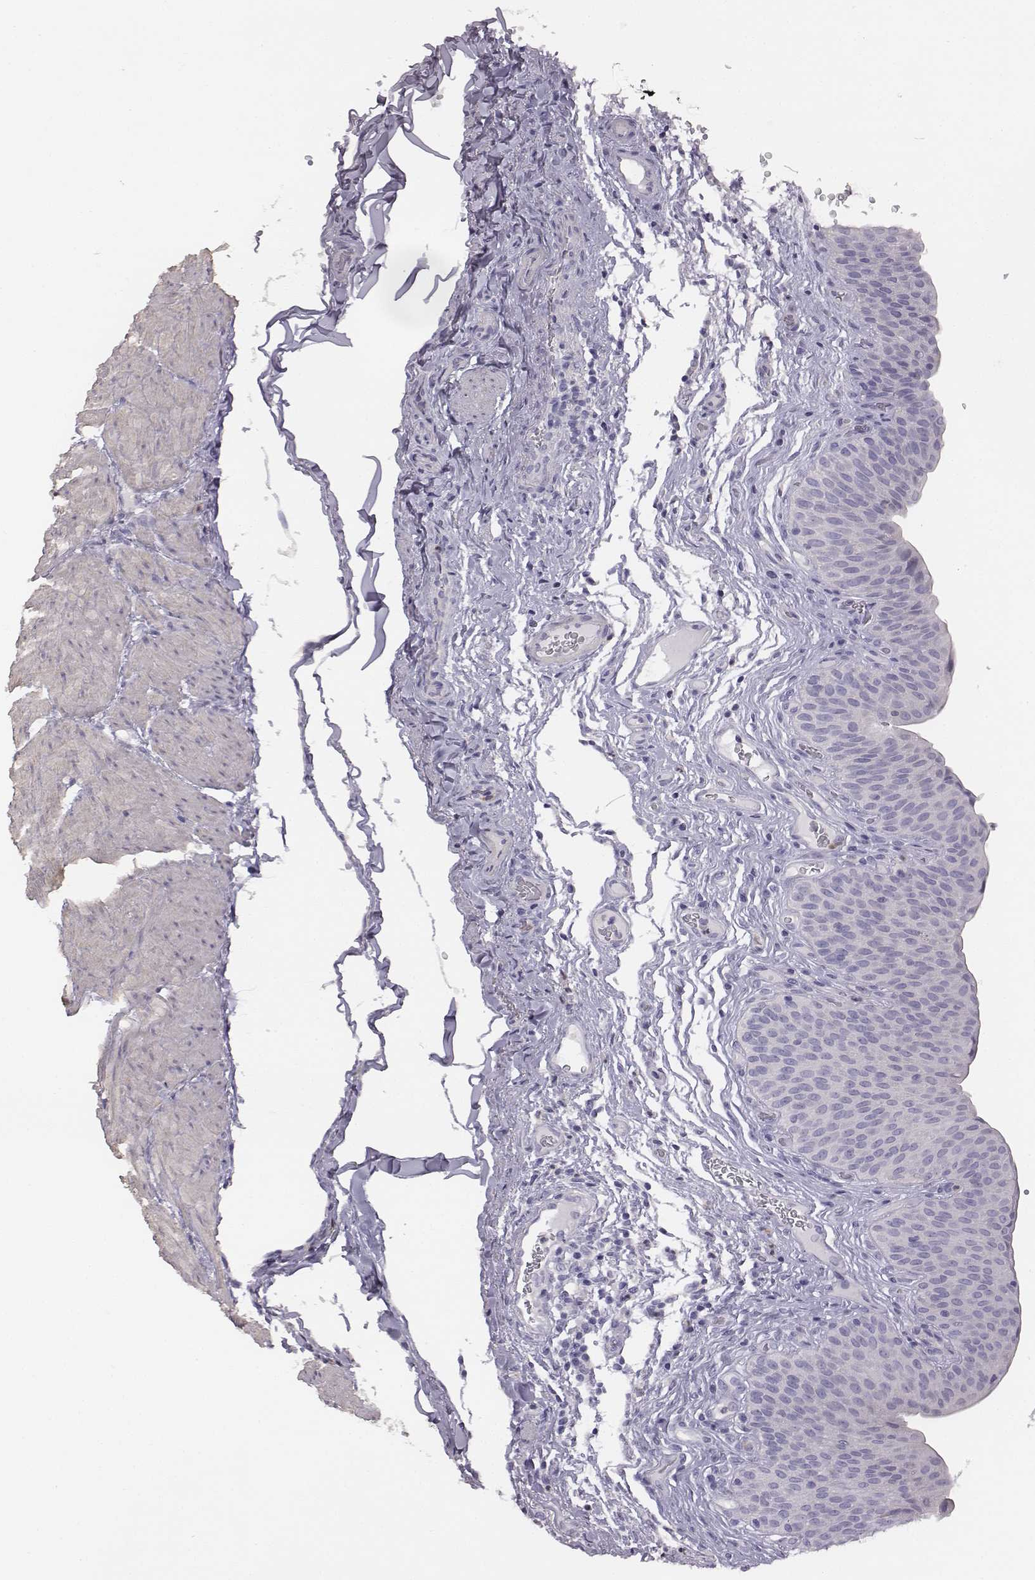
{"staining": {"intensity": "negative", "quantity": "none", "location": "none"}, "tissue": "urinary bladder", "cell_type": "Urothelial cells", "image_type": "normal", "snomed": [{"axis": "morphology", "description": "Normal tissue, NOS"}, {"axis": "topography", "description": "Urinary bladder"}], "caption": "Urothelial cells are negative for protein expression in normal human urinary bladder. (Immunohistochemistry, brightfield microscopy, high magnification).", "gene": "ADAM7", "patient": {"sex": "male", "age": 66}}